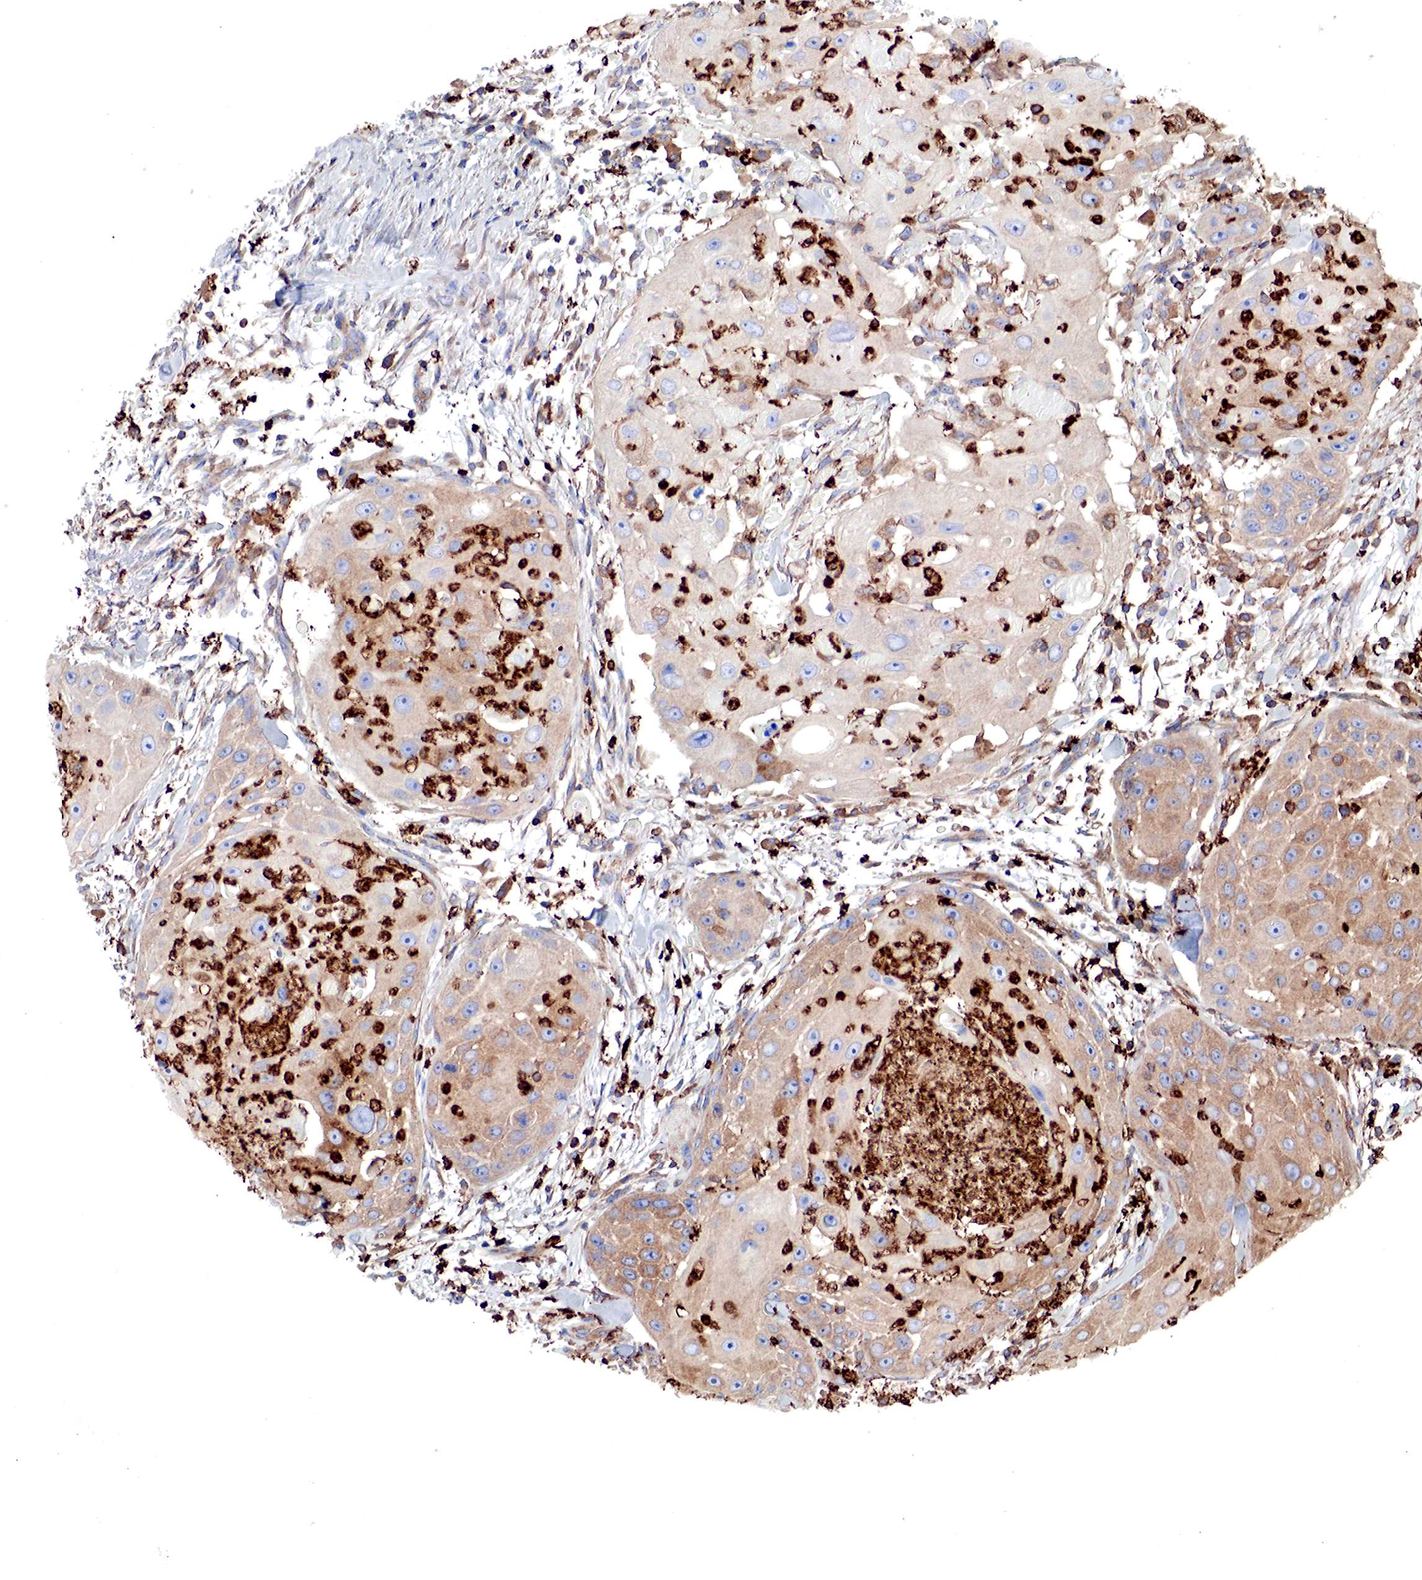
{"staining": {"intensity": "weak", "quantity": ">75%", "location": "cytoplasmic/membranous"}, "tissue": "head and neck cancer", "cell_type": "Tumor cells", "image_type": "cancer", "snomed": [{"axis": "morphology", "description": "Squamous cell carcinoma, NOS"}, {"axis": "topography", "description": "Head-Neck"}], "caption": "There is low levels of weak cytoplasmic/membranous staining in tumor cells of squamous cell carcinoma (head and neck), as demonstrated by immunohistochemical staining (brown color).", "gene": "G6PD", "patient": {"sex": "male", "age": 64}}